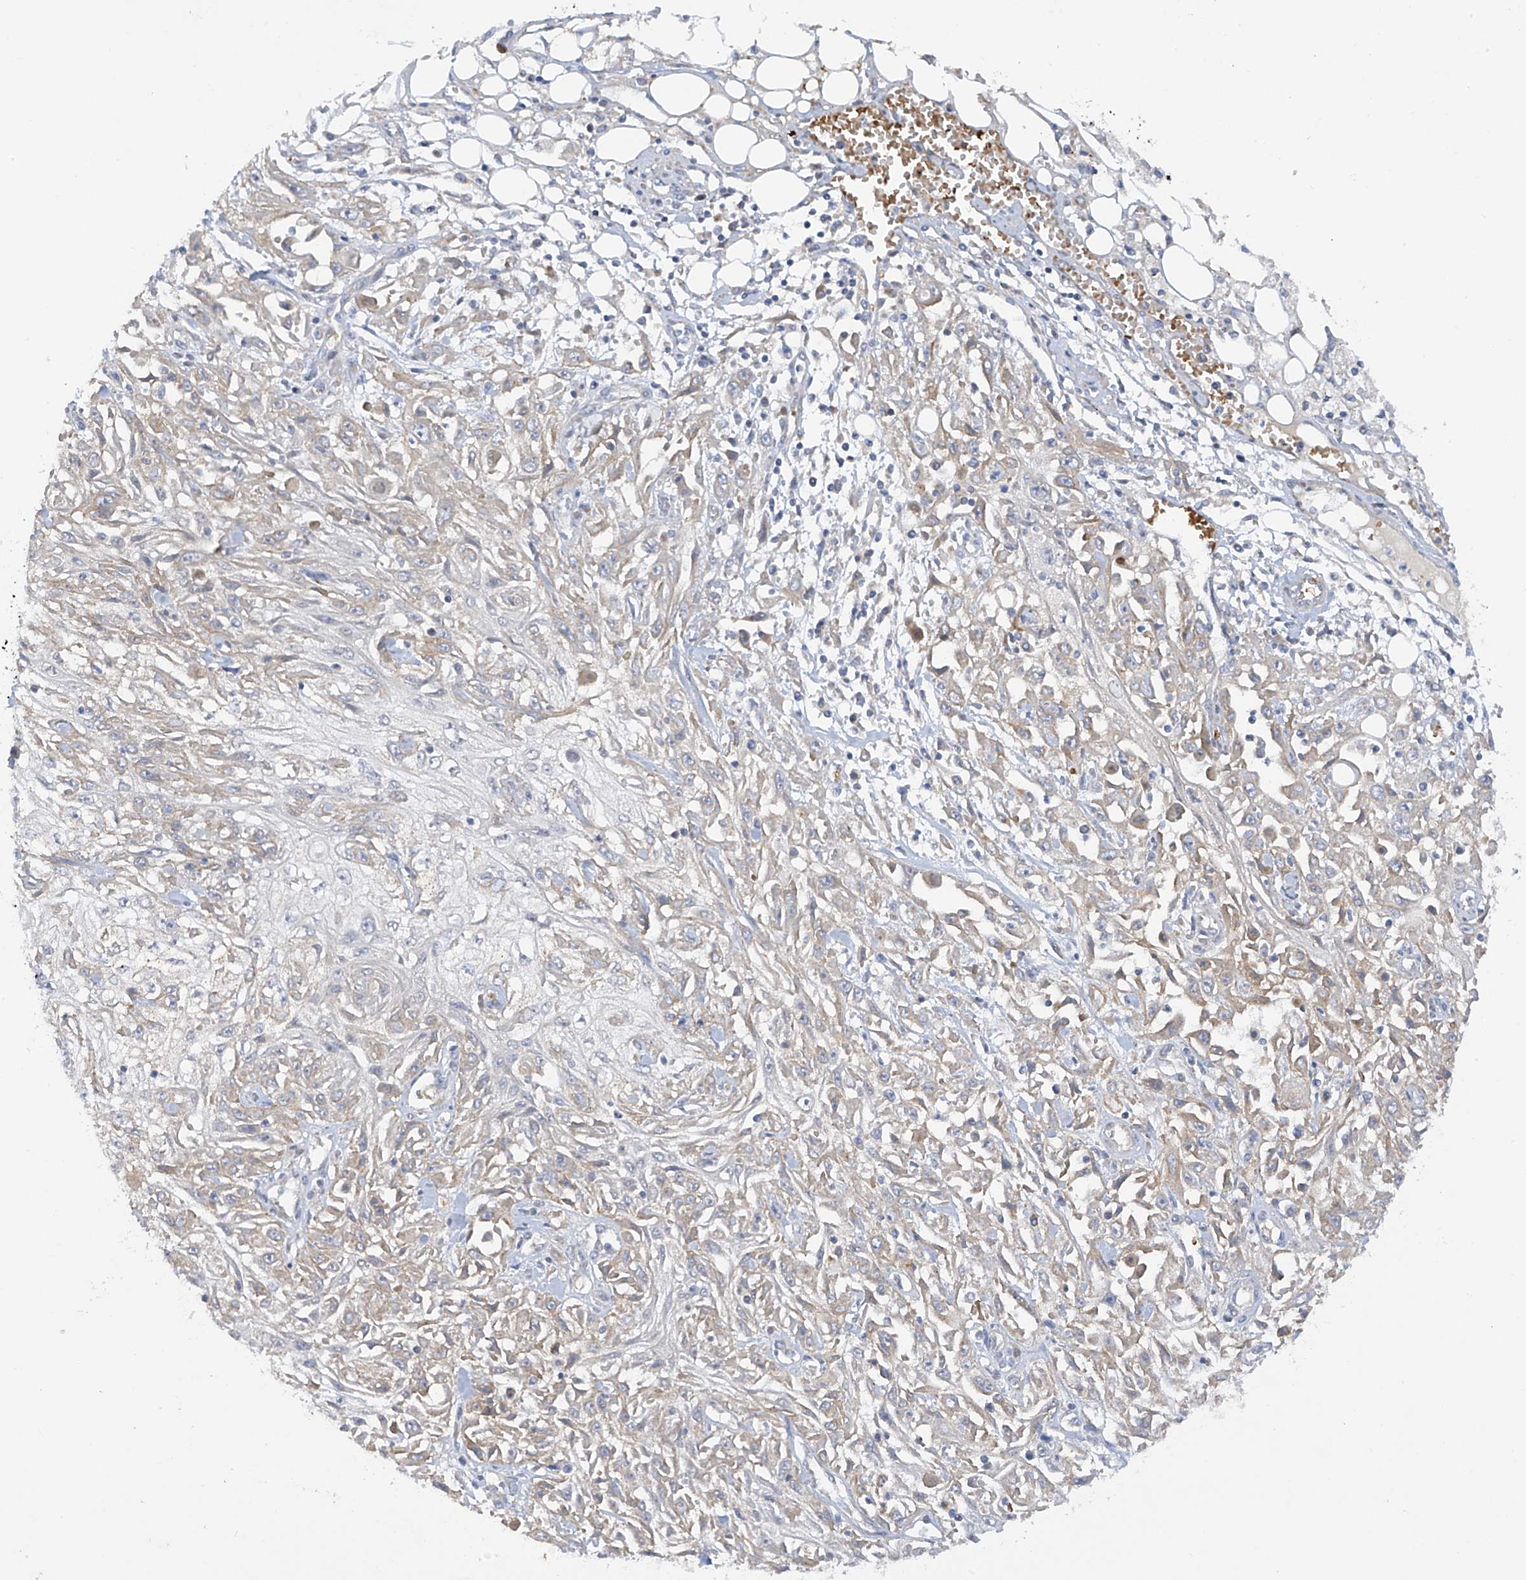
{"staining": {"intensity": "weak", "quantity": "<25%", "location": "cytoplasmic/membranous"}, "tissue": "skin cancer", "cell_type": "Tumor cells", "image_type": "cancer", "snomed": [{"axis": "morphology", "description": "Squamous cell carcinoma, NOS"}, {"axis": "morphology", "description": "Squamous cell carcinoma, metastatic, NOS"}, {"axis": "topography", "description": "Skin"}, {"axis": "topography", "description": "Lymph node"}], "caption": "High magnification brightfield microscopy of skin squamous cell carcinoma stained with DAB (3,3'-diaminobenzidine) (brown) and counterstained with hematoxylin (blue): tumor cells show no significant expression.", "gene": "METTL18", "patient": {"sex": "male", "age": 75}}